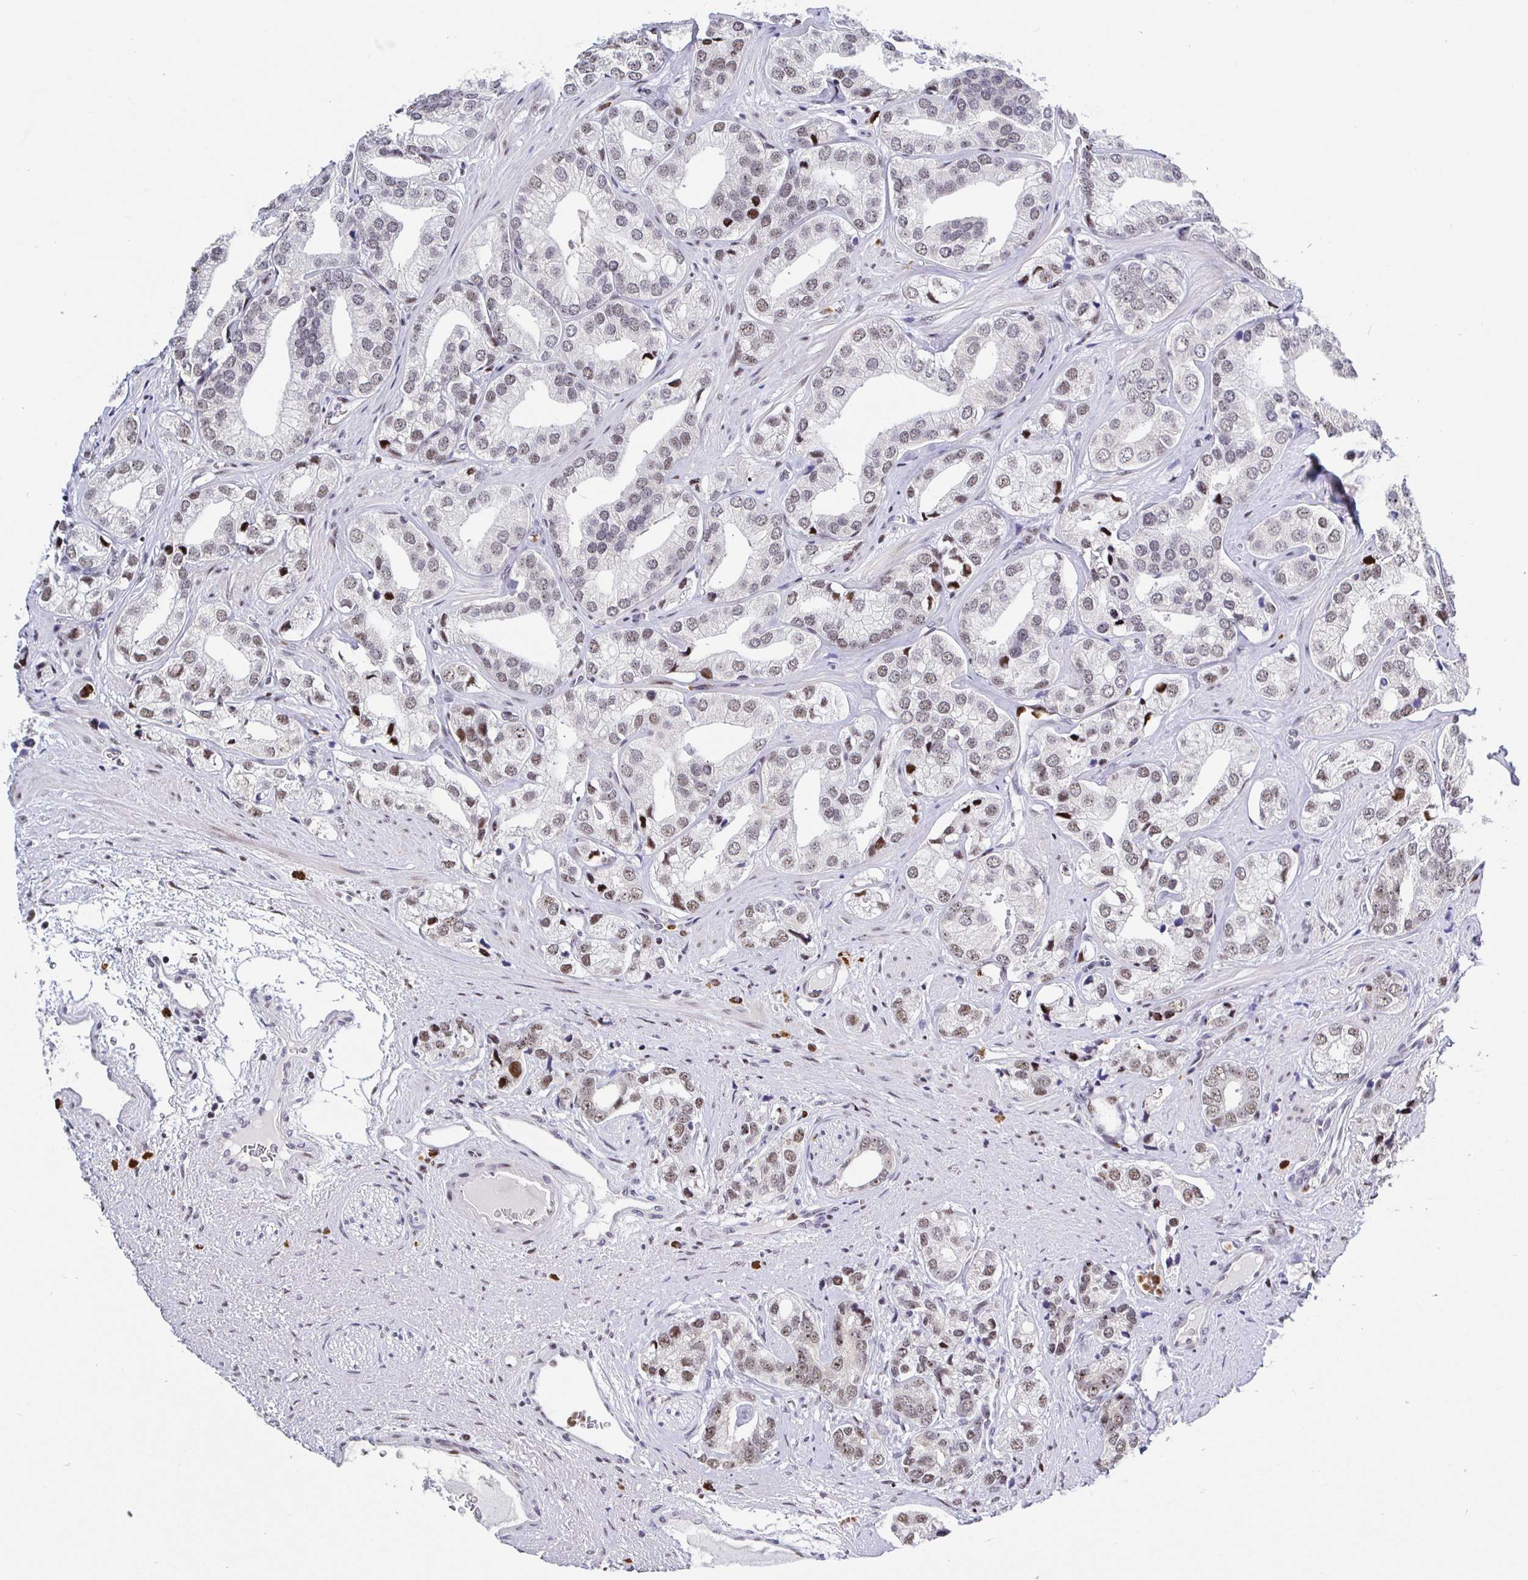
{"staining": {"intensity": "weak", "quantity": ">75%", "location": "nuclear"}, "tissue": "prostate cancer", "cell_type": "Tumor cells", "image_type": "cancer", "snomed": [{"axis": "morphology", "description": "Adenocarcinoma, High grade"}, {"axis": "topography", "description": "Prostate"}], "caption": "Human prostate cancer stained with a brown dye exhibits weak nuclear positive staining in about >75% of tumor cells.", "gene": "SETD5", "patient": {"sex": "male", "age": 58}}